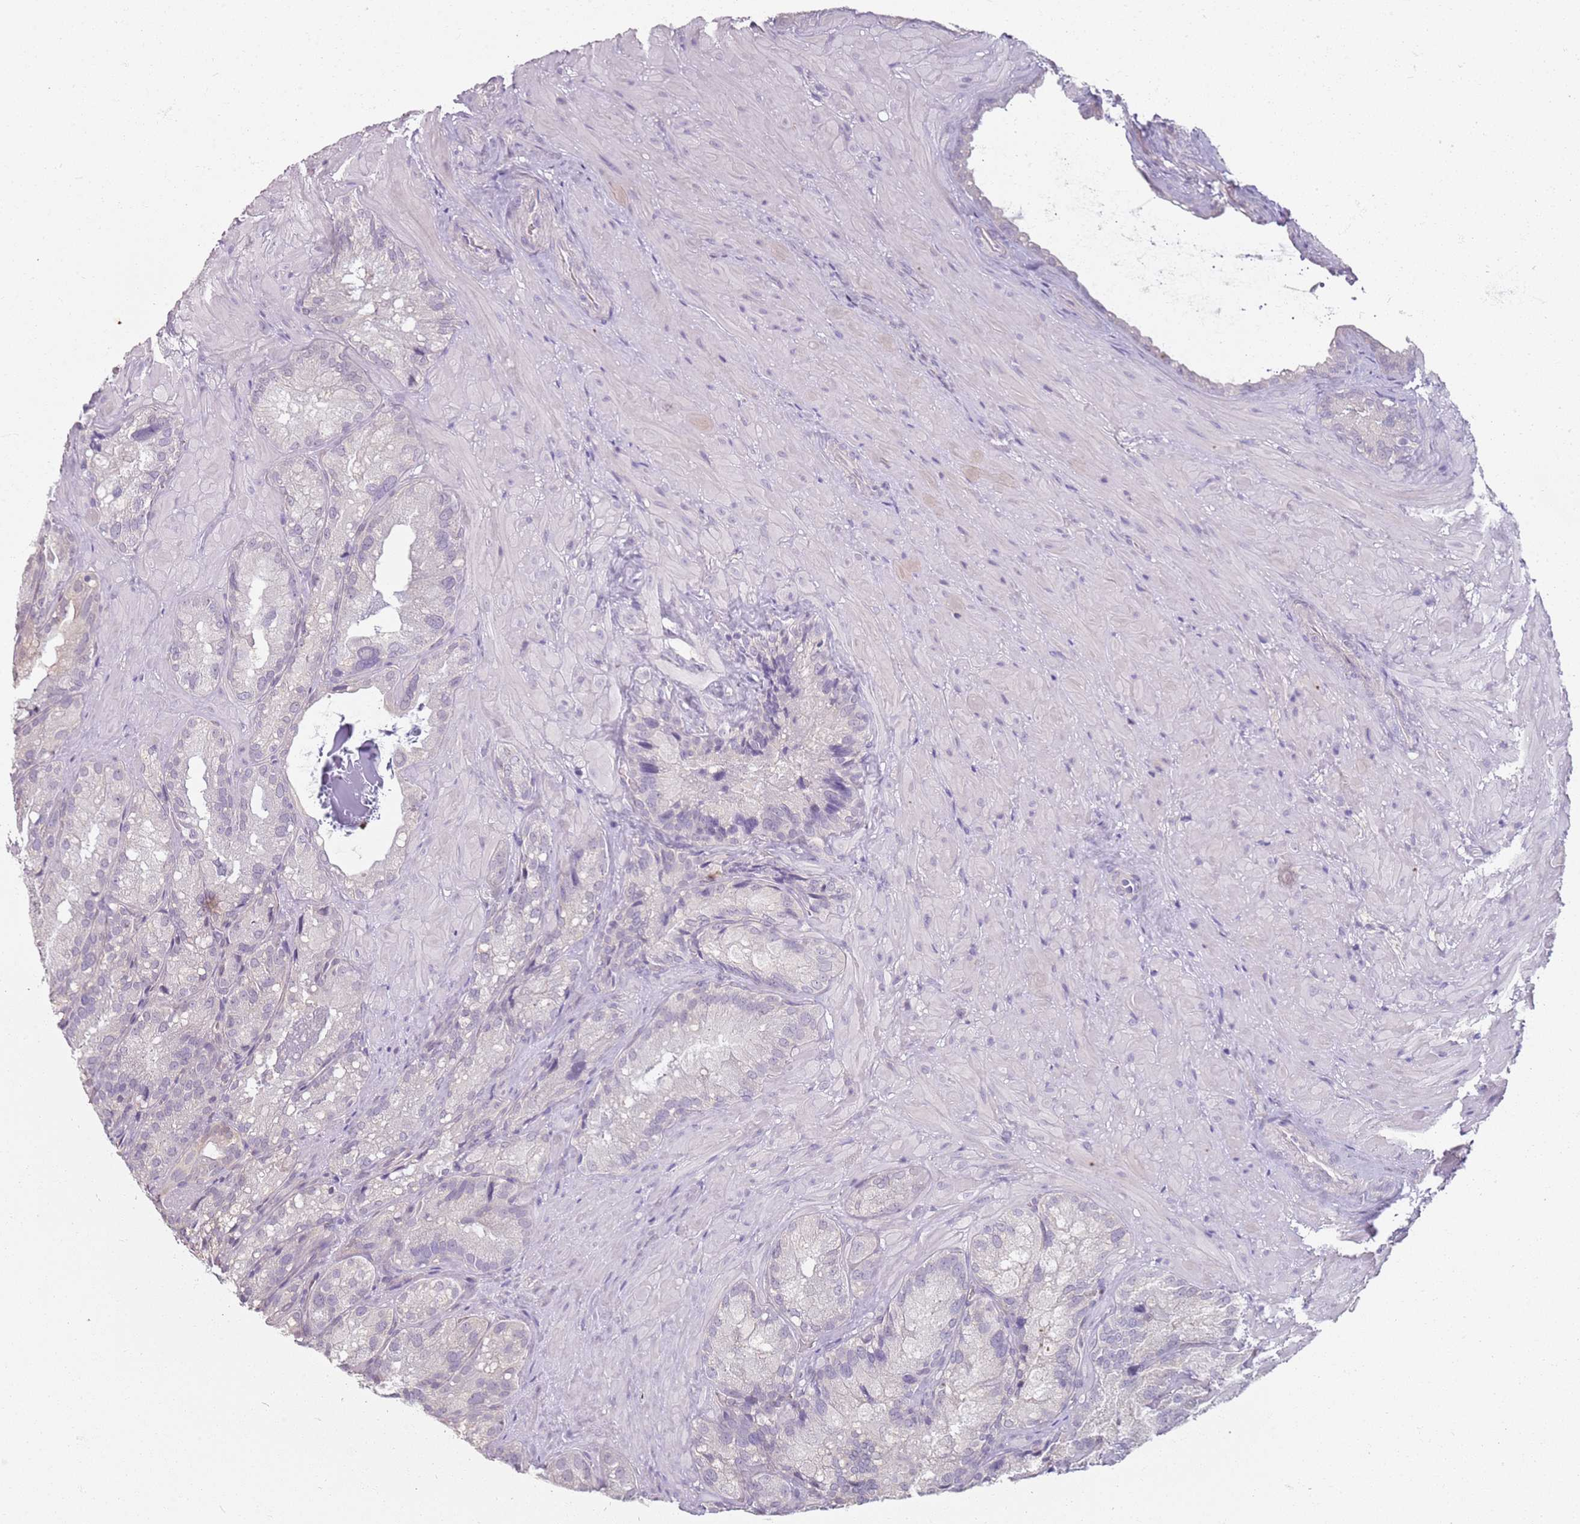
{"staining": {"intensity": "negative", "quantity": "none", "location": "none"}, "tissue": "seminal vesicle", "cell_type": "Glandular cells", "image_type": "normal", "snomed": [{"axis": "morphology", "description": "Normal tissue, NOS"}, {"axis": "topography", "description": "Seminal veicle"}], "caption": "Histopathology image shows no protein positivity in glandular cells of benign seminal vesicle. The staining is performed using DAB (3,3'-diaminobenzidine) brown chromogen with nuclei counter-stained in using hematoxylin.", "gene": "CD40LG", "patient": {"sex": "male", "age": 62}}